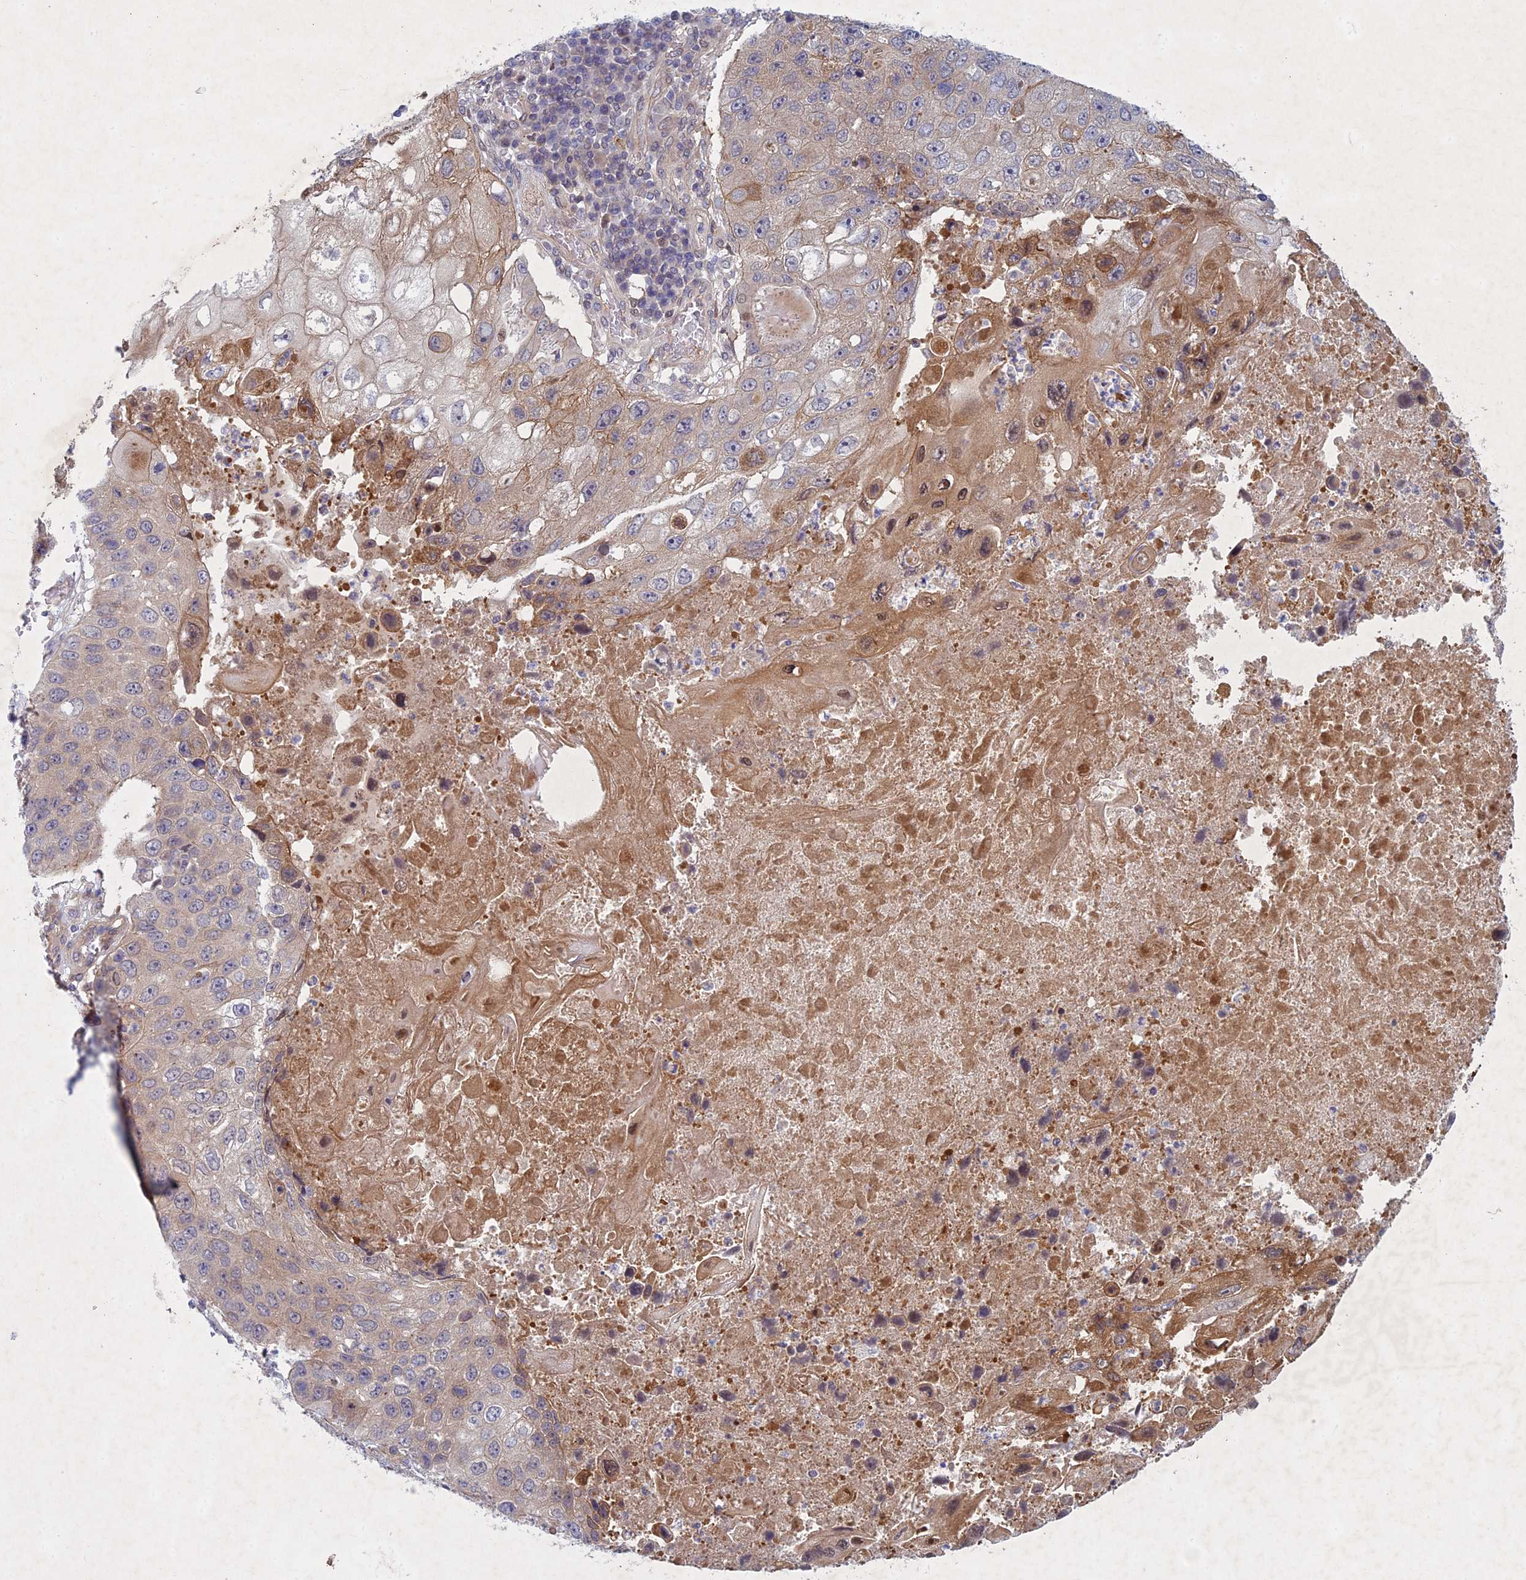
{"staining": {"intensity": "moderate", "quantity": "<25%", "location": "cytoplasmic/membranous"}, "tissue": "lung cancer", "cell_type": "Tumor cells", "image_type": "cancer", "snomed": [{"axis": "morphology", "description": "Squamous cell carcinoma, NOS"}, {"axis": "topography", "description": "Lung"}], "caption": "Moderate cytoplasmic/membranous positivity for a protein is appreciated in approximately <25% of tumor cells of lung squamous cell carcinoma using immunohistochemistry (IHC).", "gene": "PTHLH", "patient": {"sex": "male", "age": 61}}